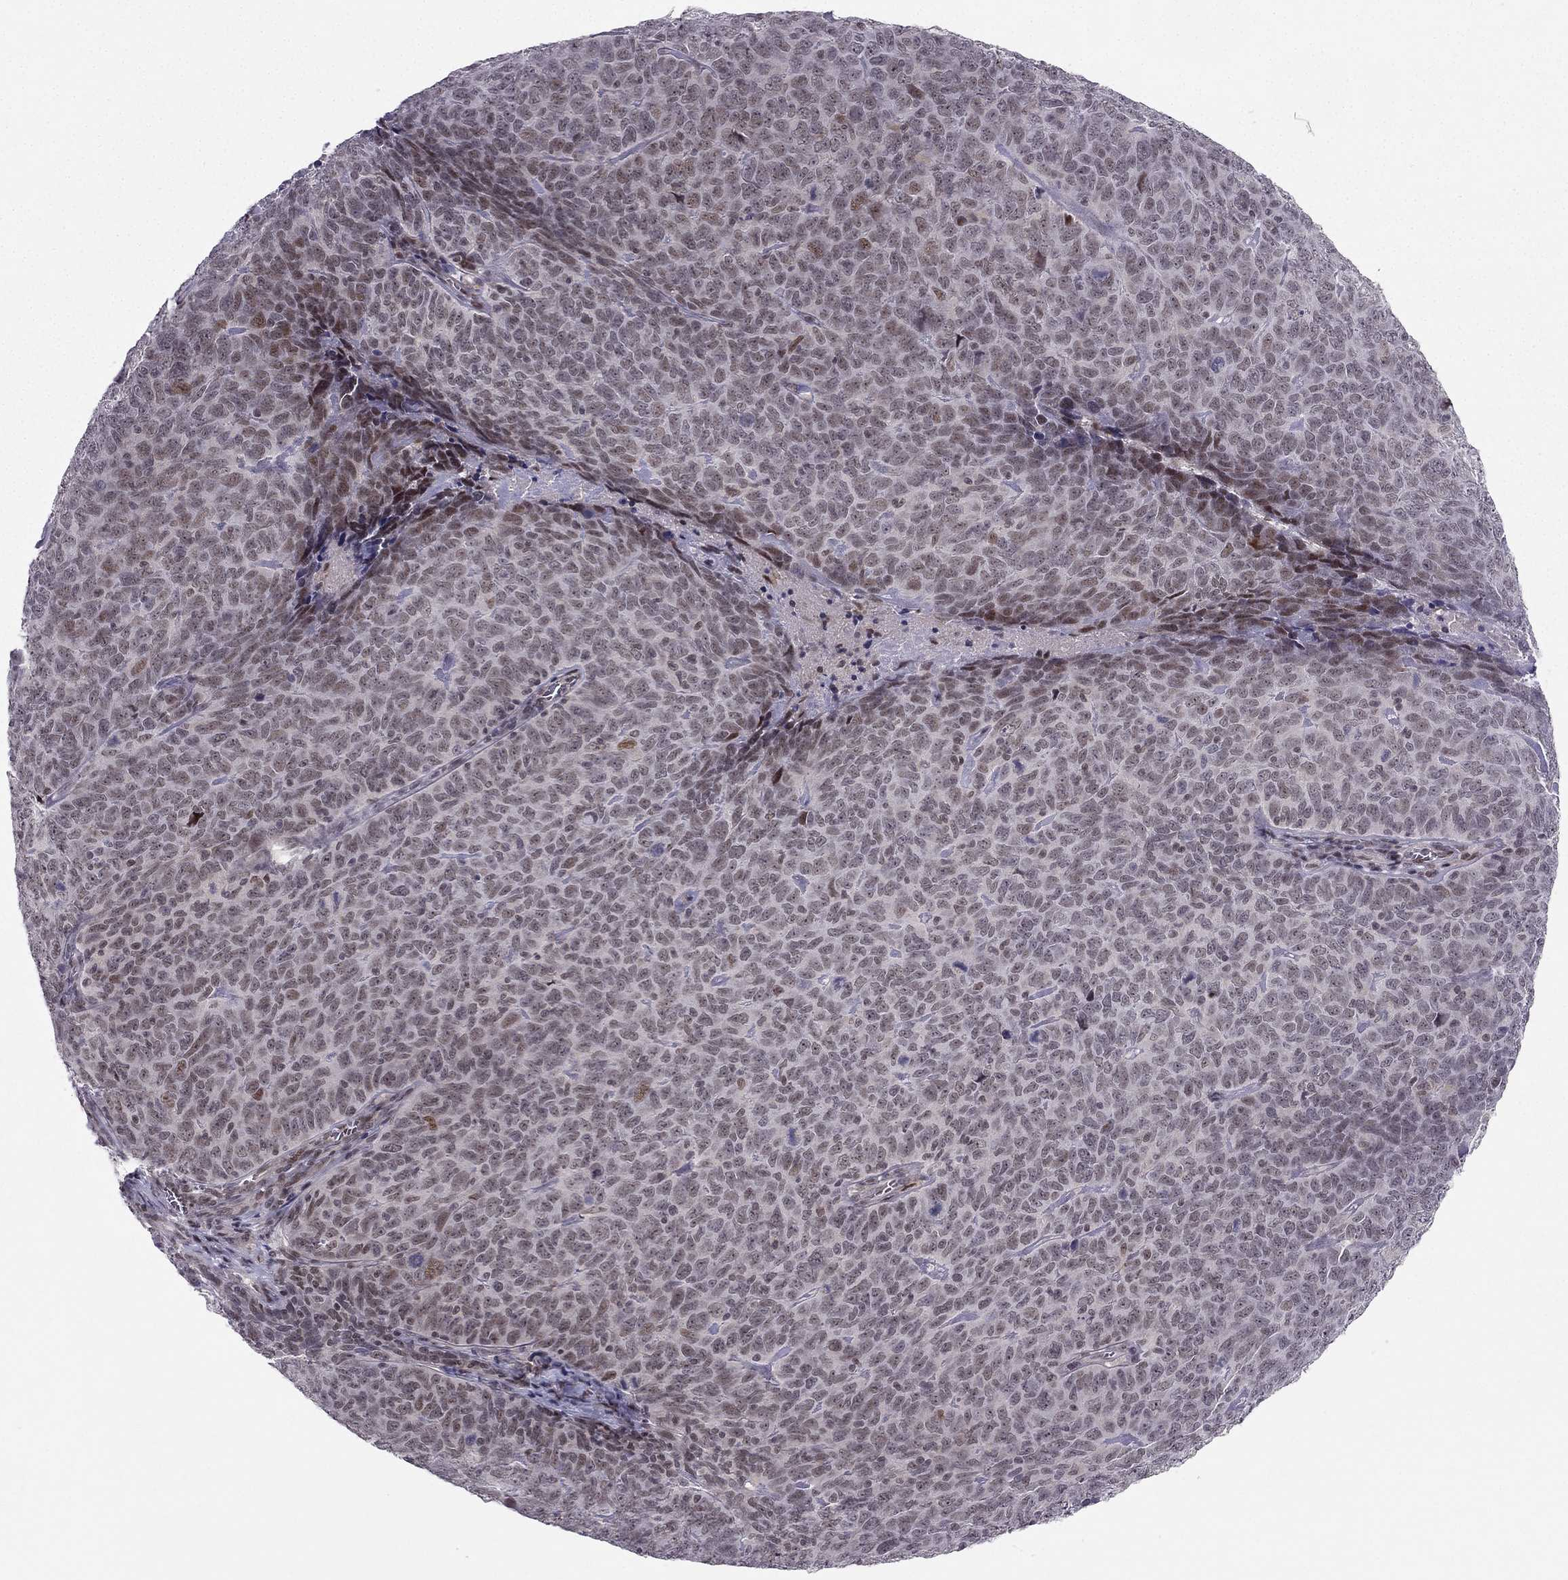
{"staining": {"intensity": "weak", "quantity": "<25%", "location": "nuclear"}, "tissue": "skin cancer", "cell_type": "Tumor cells", "image_type": "cancer", "snomed": [{"axis": "morphology", "description": "Squamous cell carcinoma, NOS"}, {"axis": "topography", "description": "Skin"}, {"axis": "topography", "description": "Anal"}], "caption": "Immunohistochemical staining of squamous cell carcinoma (skin) displays no significant staining in tumor cells.", "gene": "RPRD2", "patient": {"sex": "female", "age": 51}}